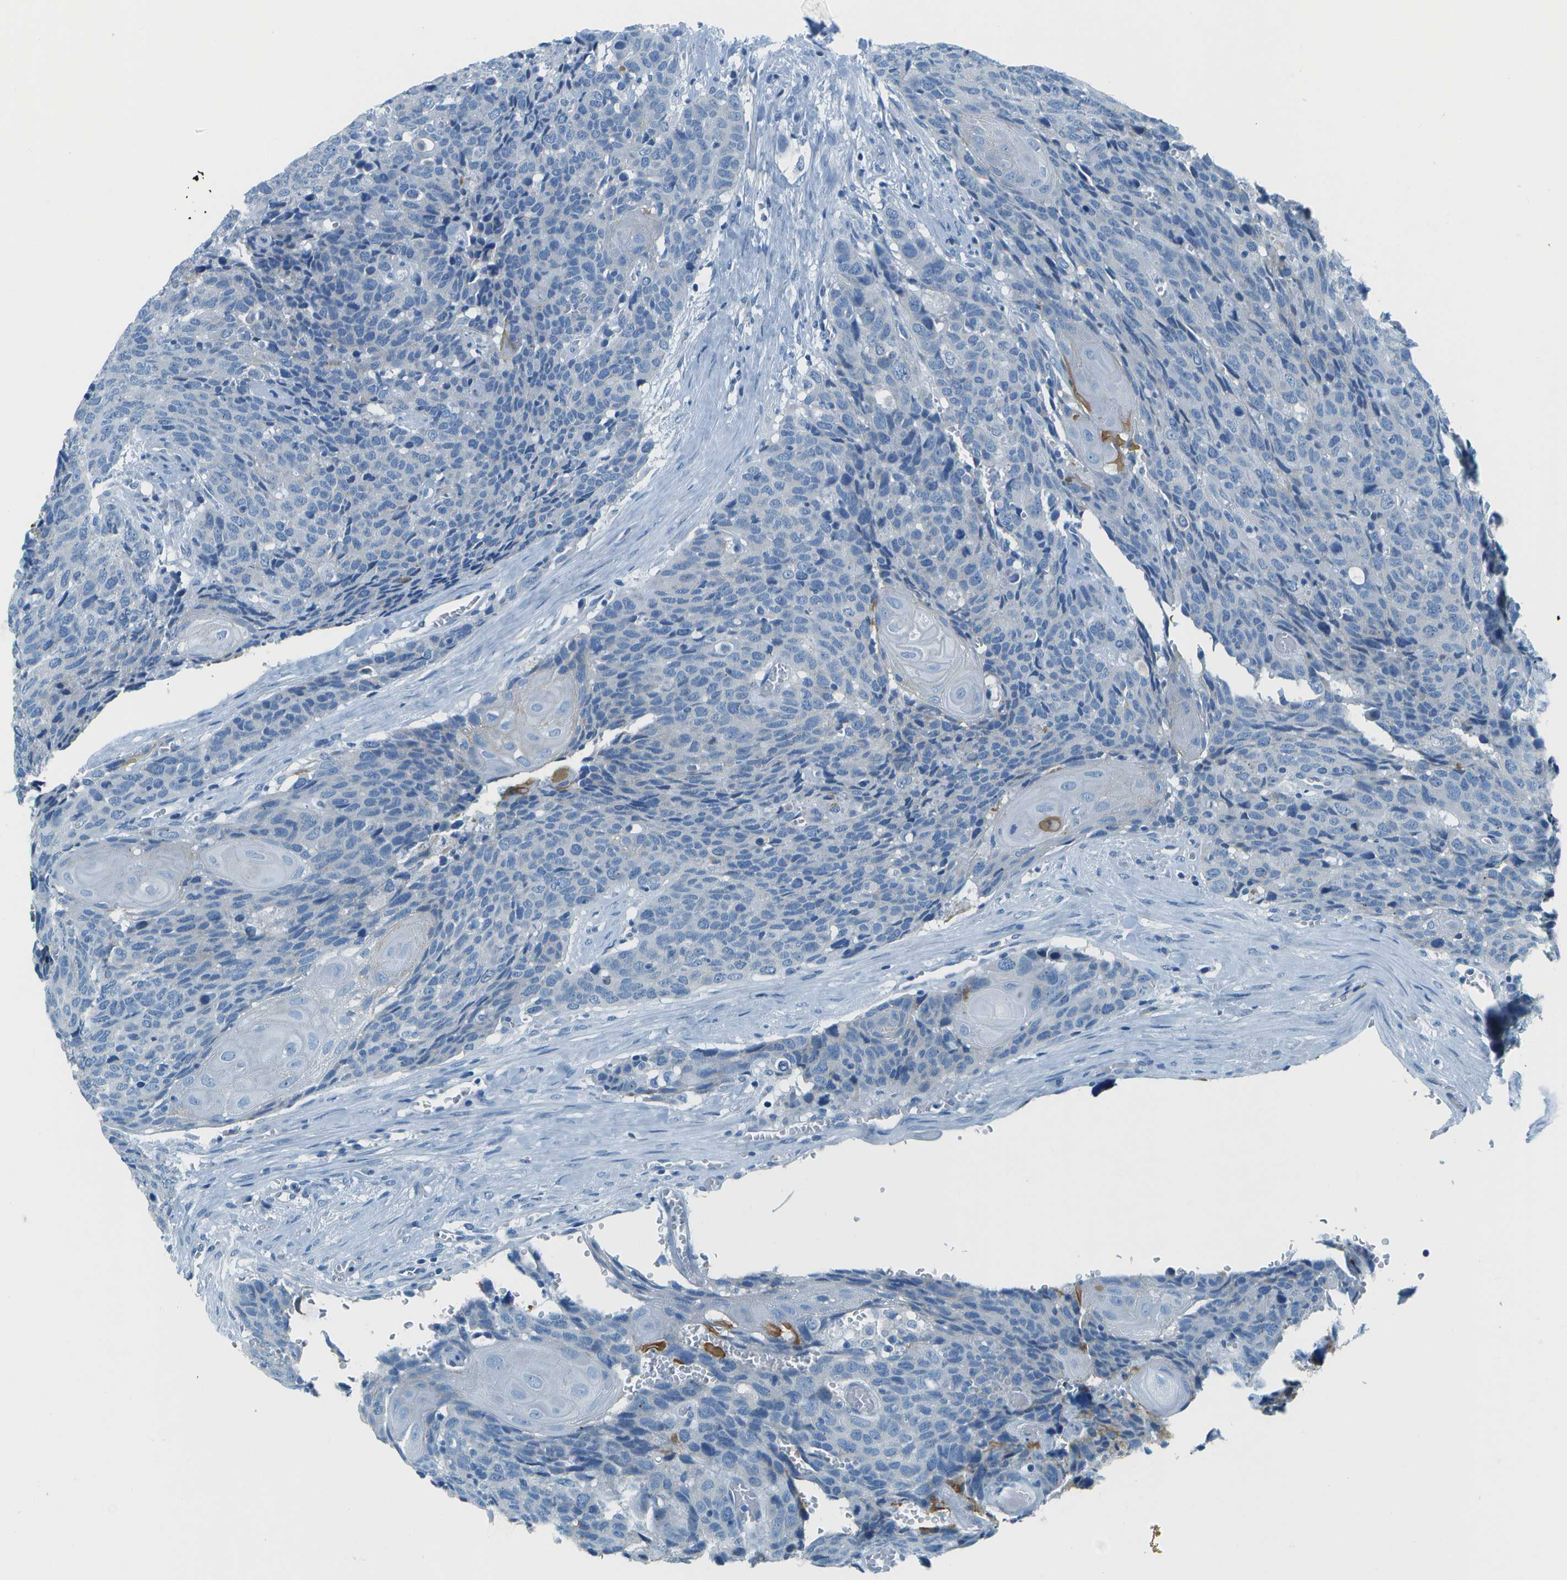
{"staining": {"intensity": "negative", "quantity": "none", "location": "none"}, "tissue": "head and neck cancer", "cell_type": "Tumor cells", "image_type": "cancer", "snomed": [{"axis": "morphology", "description": "Squamous cell carcinoma, NOS"}, {"axis": "topography", "description": "Head-Neck"}], "caption": "IHC of head and neck squamous cell carcinoma shows no positivity in tumor cells. (DAB (3,3'-diaminobenzidine) immunohistochemistry, high magnification).", "gene": "SLC16A10", "patient": {"sex": "male", "age": 66}}